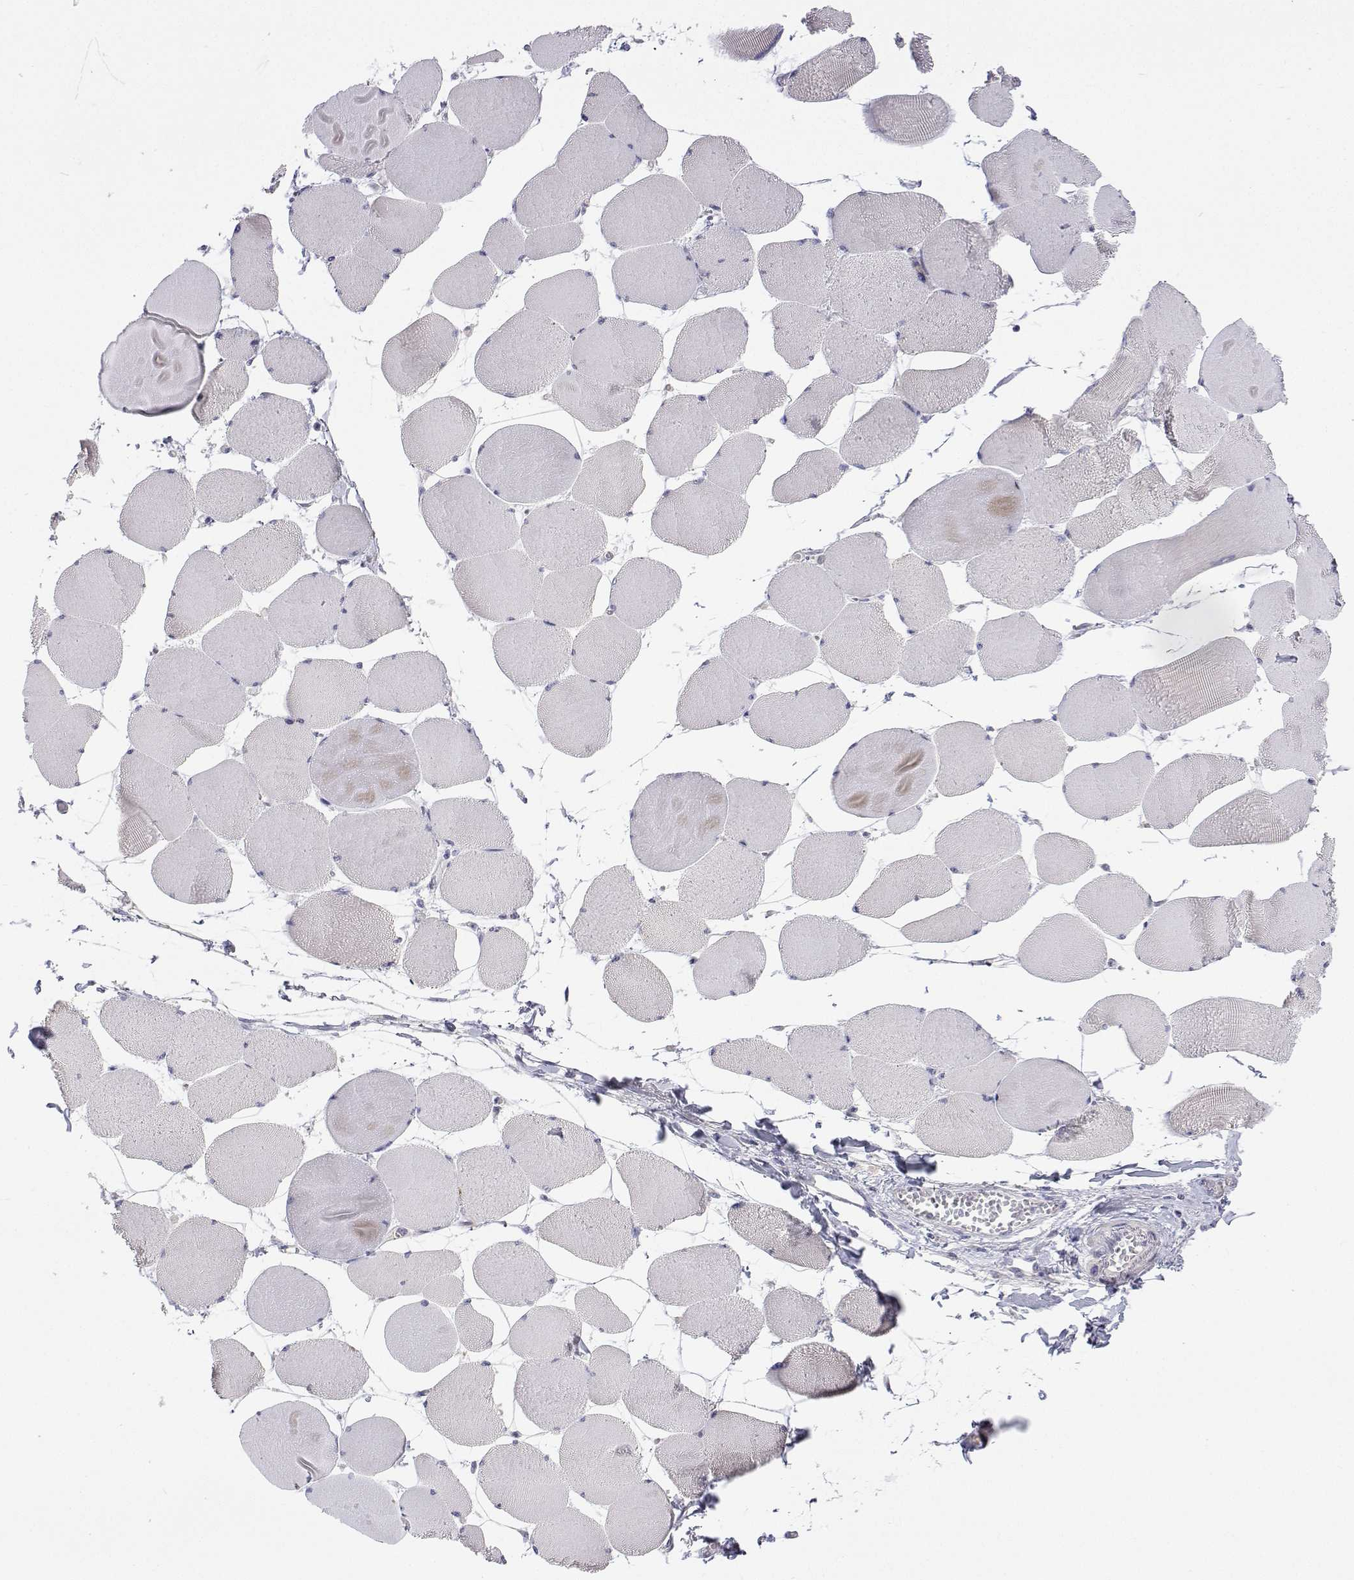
{"staining": {"intensity": "negative", "quantity": "none", "location": "none"}, "tissue": "skeletal muscle", "cell_type": "Myocytes", "image_type": "normal", "snomed": [{"axis": "morphology", "description": "Normal tissue, NOS"}, {"axis": "topography", "description": "Skeletal muscle"}], "caption": "Protein analysis of normal skeletal muscle displays no significant positivity in myocytes.", "gene": "ANKRD65", "patient": {"sex": "female", "age": 75}}